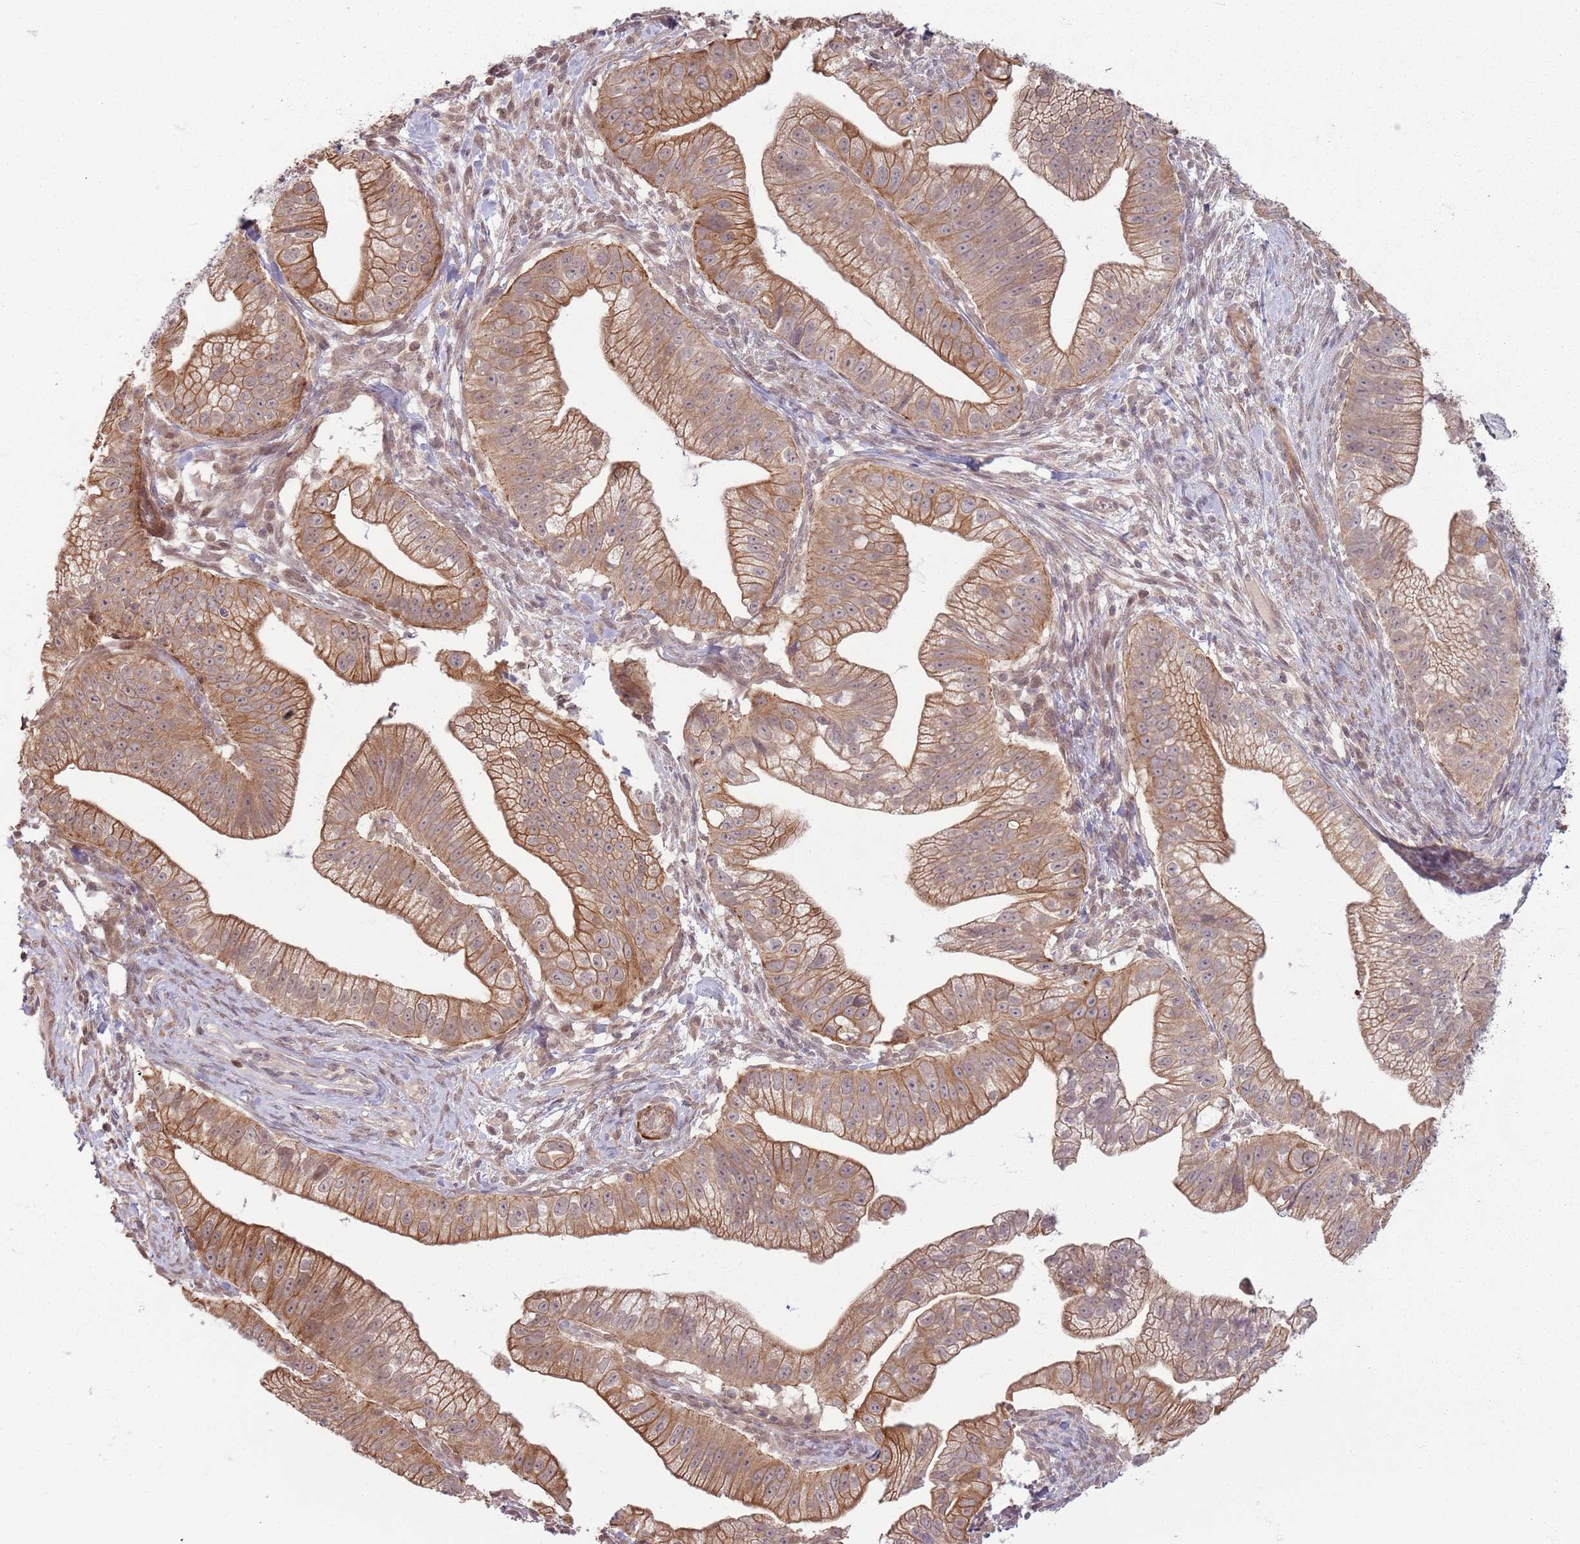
{"staining": {"intensity": "moderate", "quantity": ">75%", "location": "cytoplasmic/membranous"}, "tissue": "pancreatic cancer", "cell_type": "Tumor cells", "image_type": "cancer", "snomed": [{"axis": "morphology", "description": "Adenocarcinoma, NOS"}, {"axis": "topography", "description": "Pancreas"}], "caption": "Protein staining shows moderate cytoplasmic/membranous positivity in about >75% of tumor cells in pancreatic cancer (adenocarcinoma).", "gene": "CCDC154", "patient": {"sex": "male", "age": 70}}